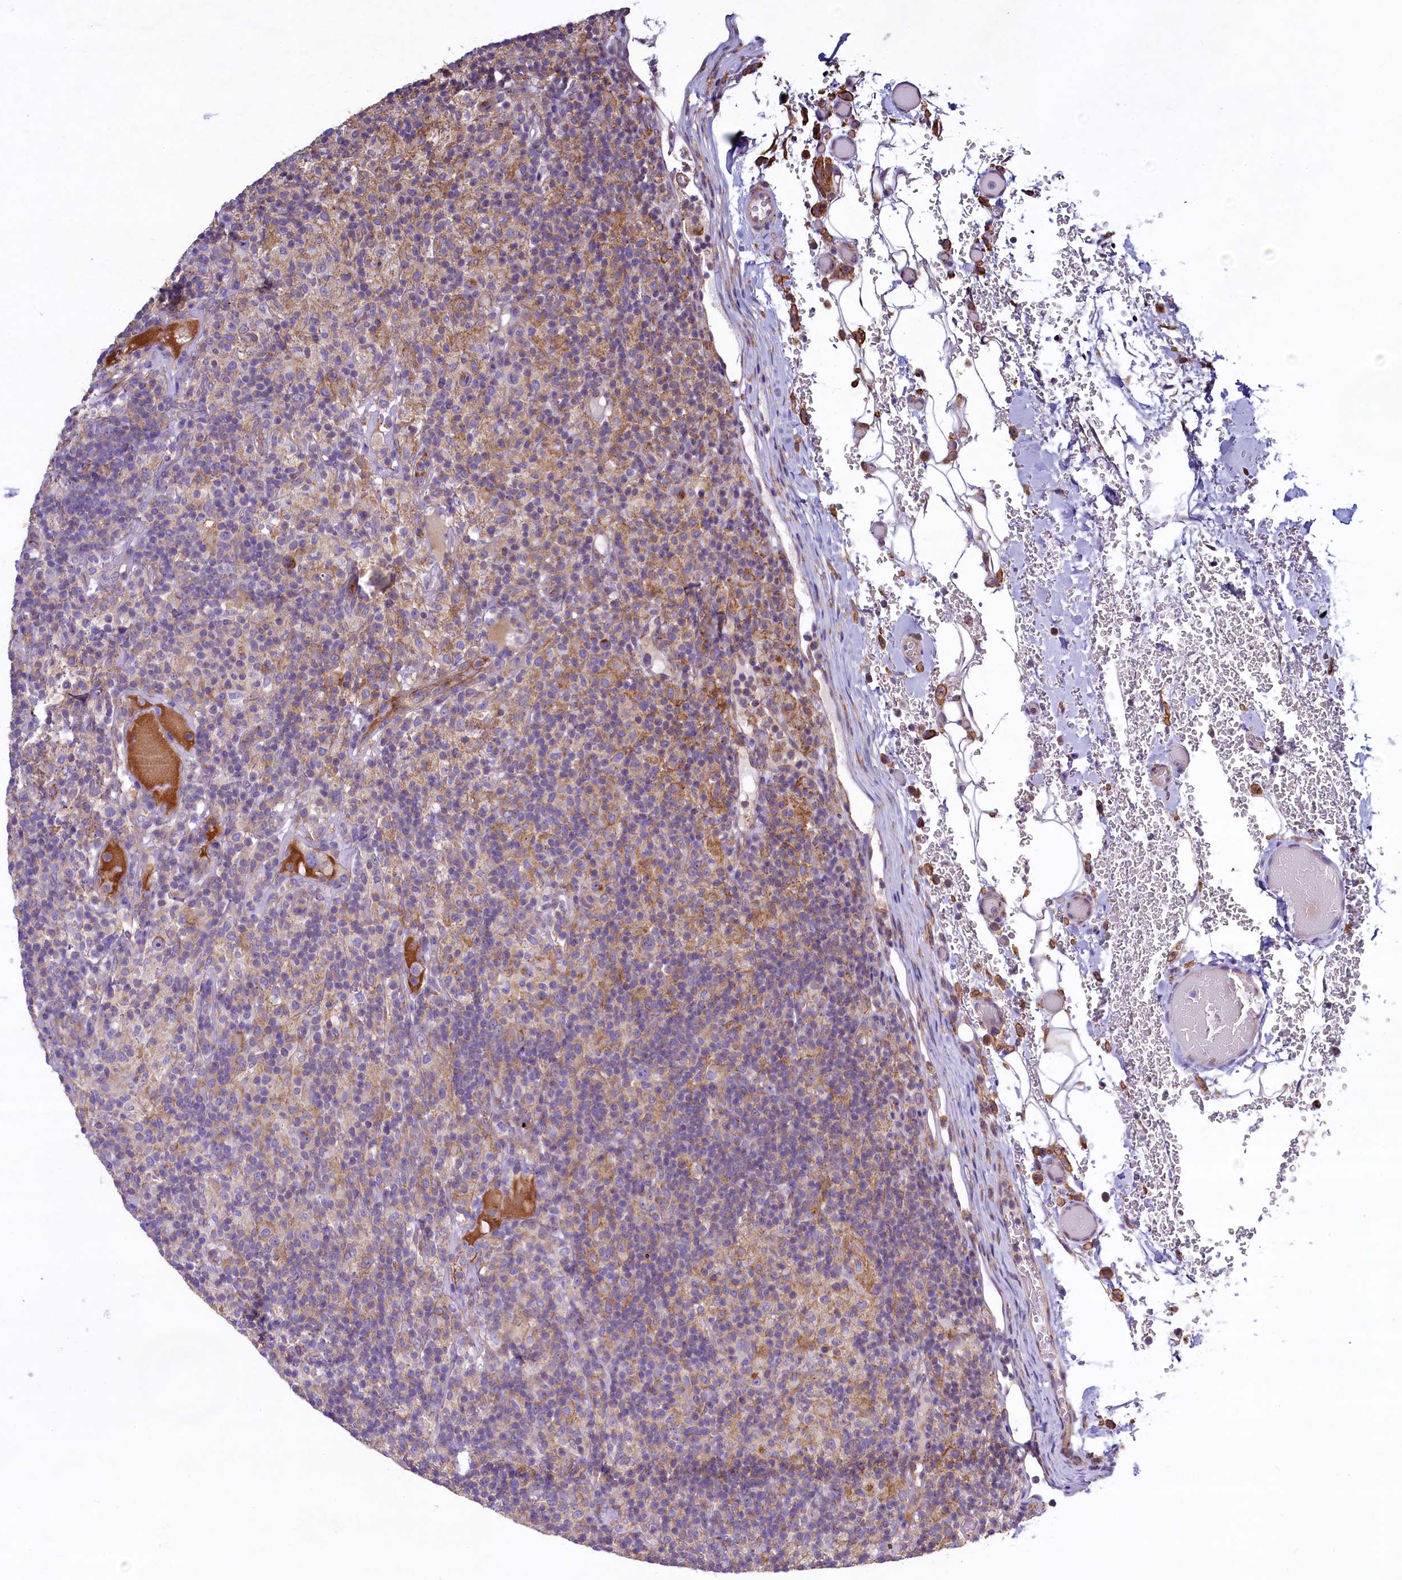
{"staining": {"intensity": "weak", "quantity": "<25%", "location": "cytoplasmic/membranous"}, "tissue": "lymphoma", "cell_type": "Tumor cells", "image_type": "cancer", "snomed": [{"axis": "morphology", "description": "Hodgkin's disease, NOS"}, {"axis": "topography", "description": "Lymph node"}], "caption": "Hodgkin's disease was stained to show a protein in brown. There is no significant expression in tumor cells.", "gene": "GPR21", "patient": {"sex": "male", "age": 70}}